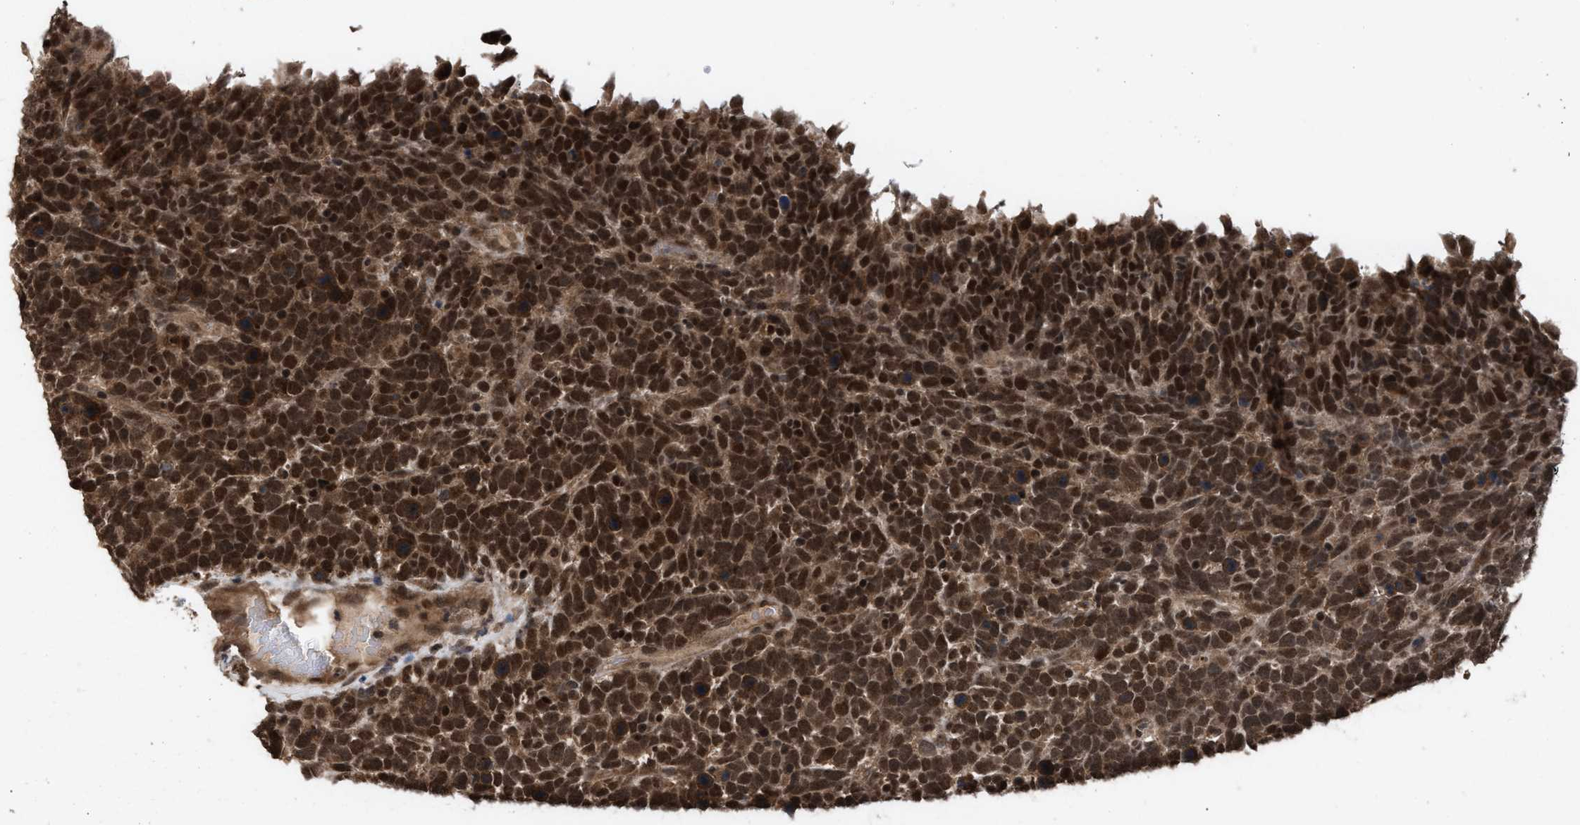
{"staining": {"intensity": "strong", "quantity": ">75%", "location": "cytoplasmic/membranous,nuclear"}, "tissue": "urothelial cancer", "cell_type": "Tumor cells", "image_type": "cancer", "snomed": [{"axis": "morphology", "description": "Urothelial carcinoma, High grade"}, {"axis": "topography", "description": "Urinary bladder"}], "caption": "Human urothelial cancer stained with a protein marker displays strong staining in tumor cells.", "gene": "C9orf78", "patient": {"sex": "female", "age": 82}}